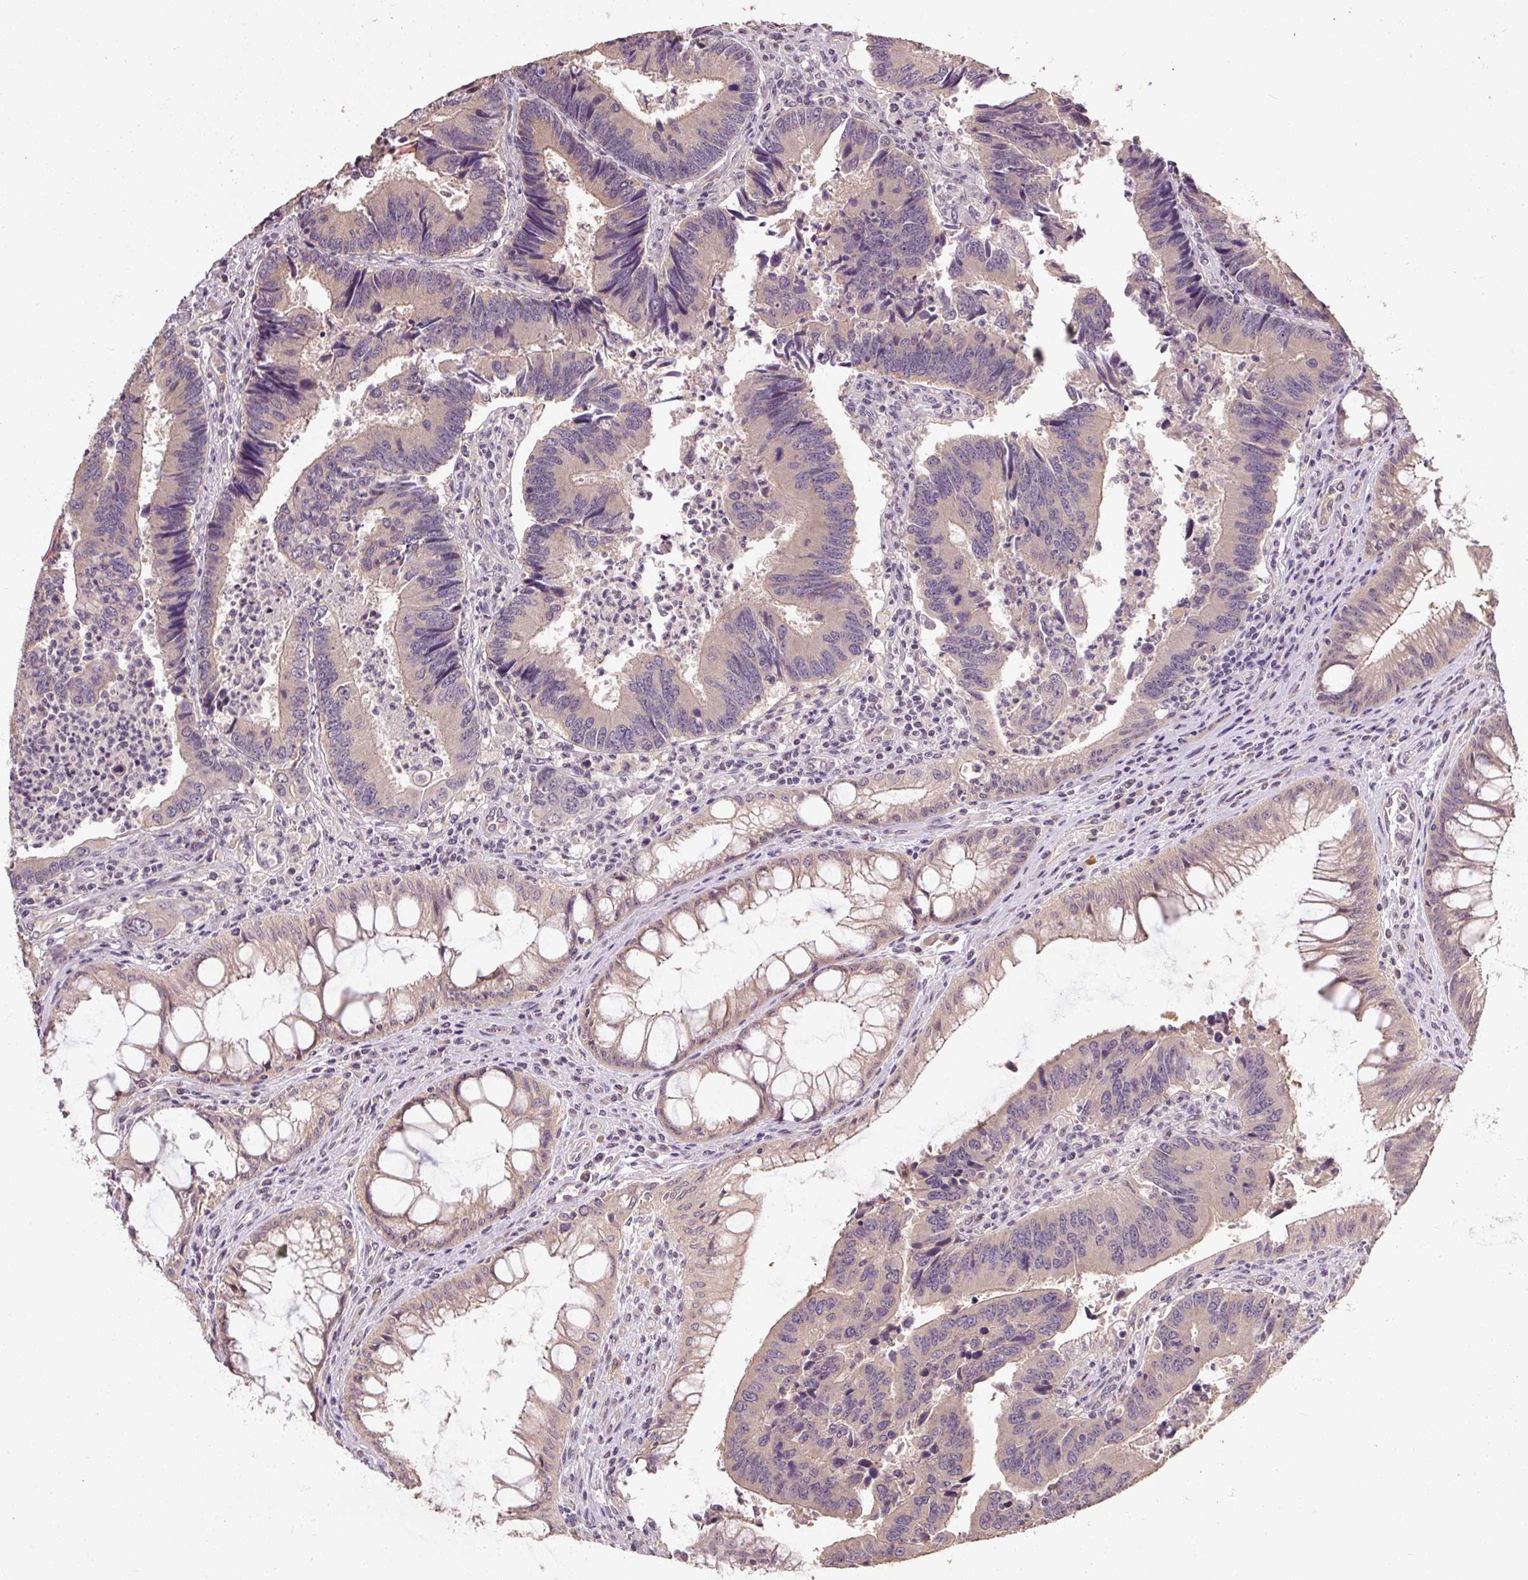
{"staining": {"intensity": "negative", "quantity": "none", "location": "none"}, "tissue": "colorectal cancer", "cell_type": "Tumor cells", "image_type": "cancer", "snomed": [{"axis": "morphology", "description": "Adenocarcinoma, NOS"}, {"axis": "topography", "description": "Colon"}], "caption": "The histopathology image displays no staining of tumor cells in colorectal cancer.", "gene": "CFAP65", "patient": {"sex": "female", "age": 67}}